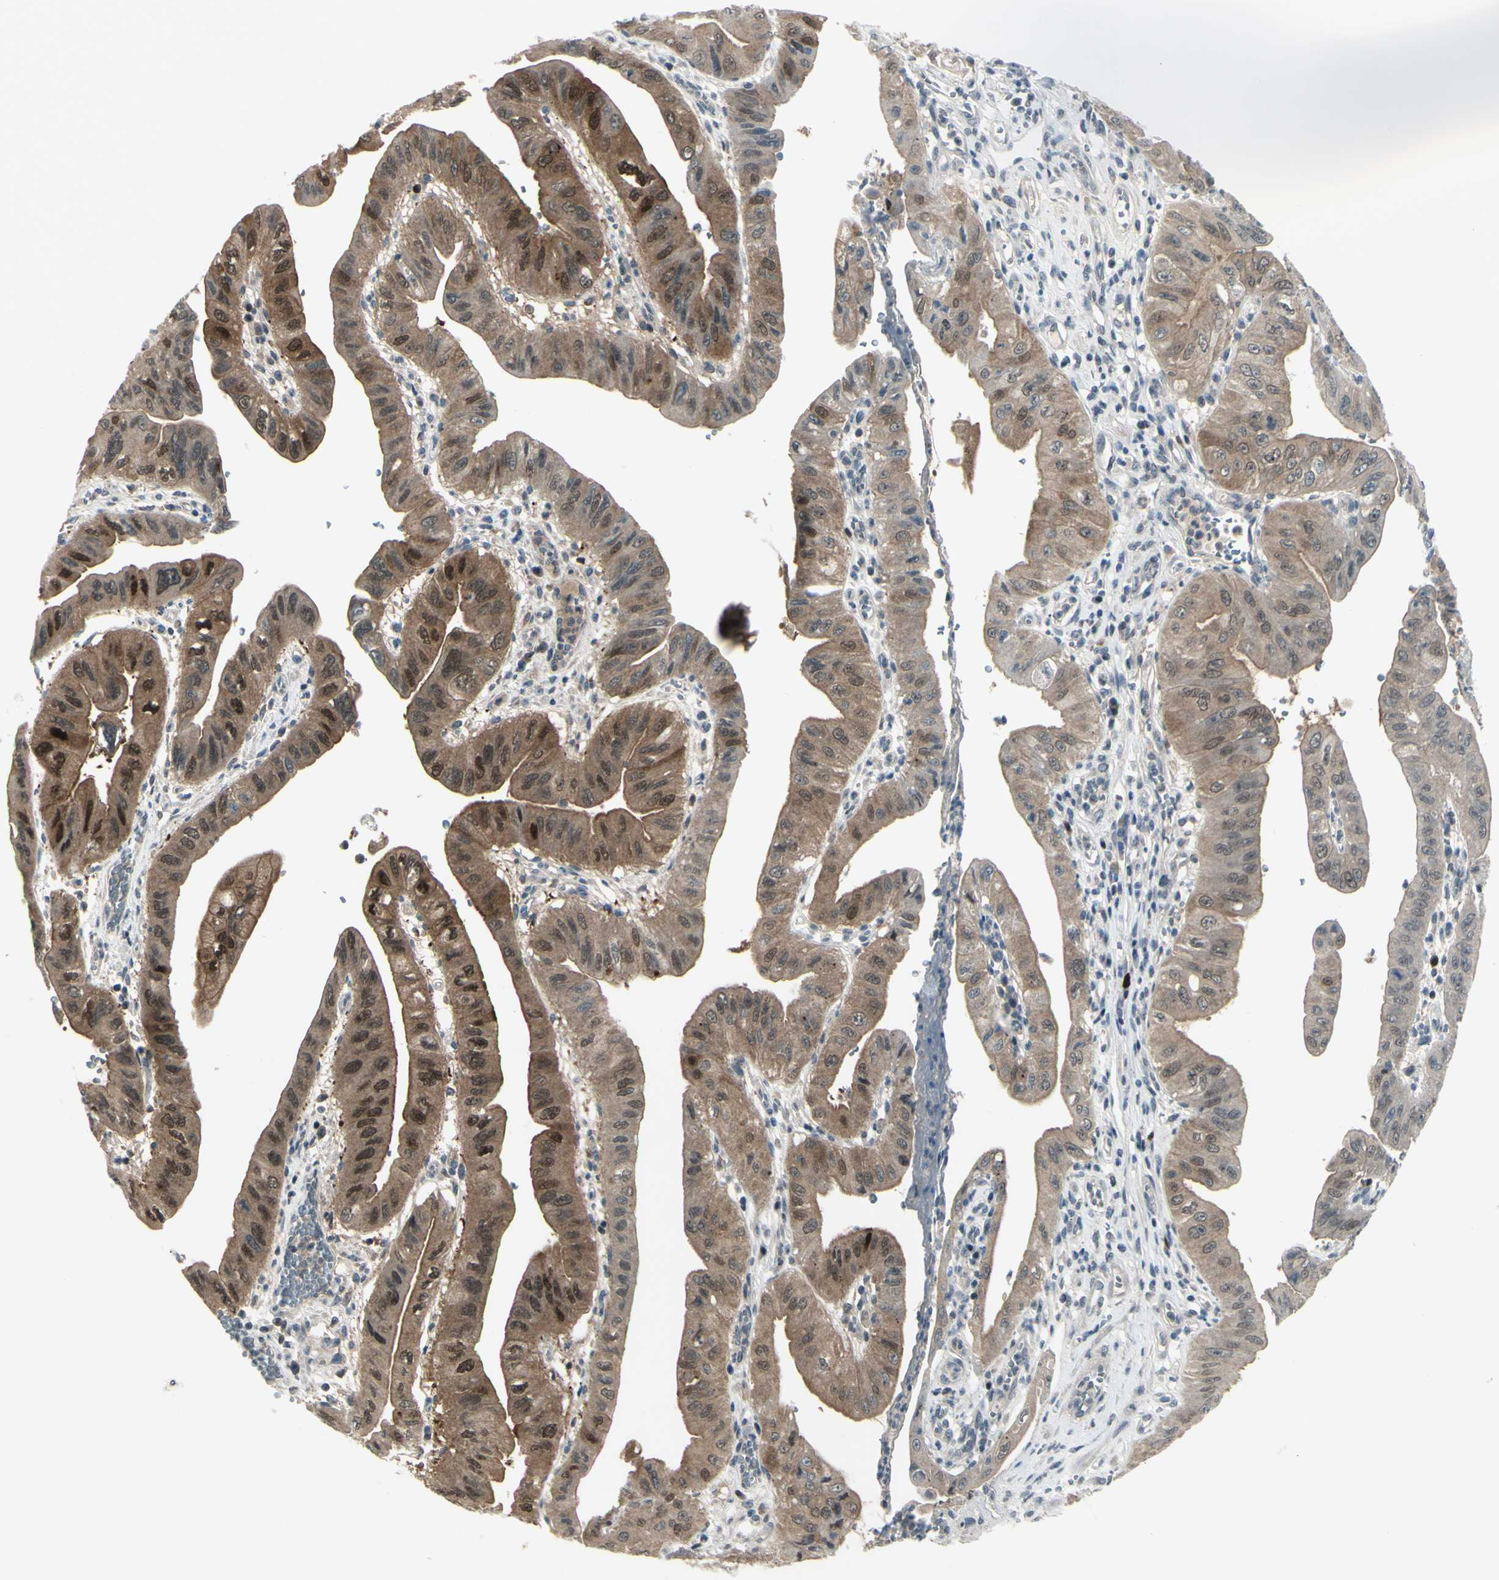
{"staining": {"intensity": "strong", "quantity": ">75%", "location": "cytoplasmic/membranous,nuclear"}, "tissue": "pancreatic cancer", "cell_type": "Tumor cells", "image_type": "cancer", "snomed": [{"axis": "morphology", "description": "Normal tissue, NOS"}, {"axis": "topography", "description": "Lymph node"}], "caption": "A brown stain highlights strong cytoplasmic/membranous and nuclear staining of a protein in pancreatic cancer tumor cells.", "gene": "ETNK1", "patient": {"sex": "male", "age": 50}}